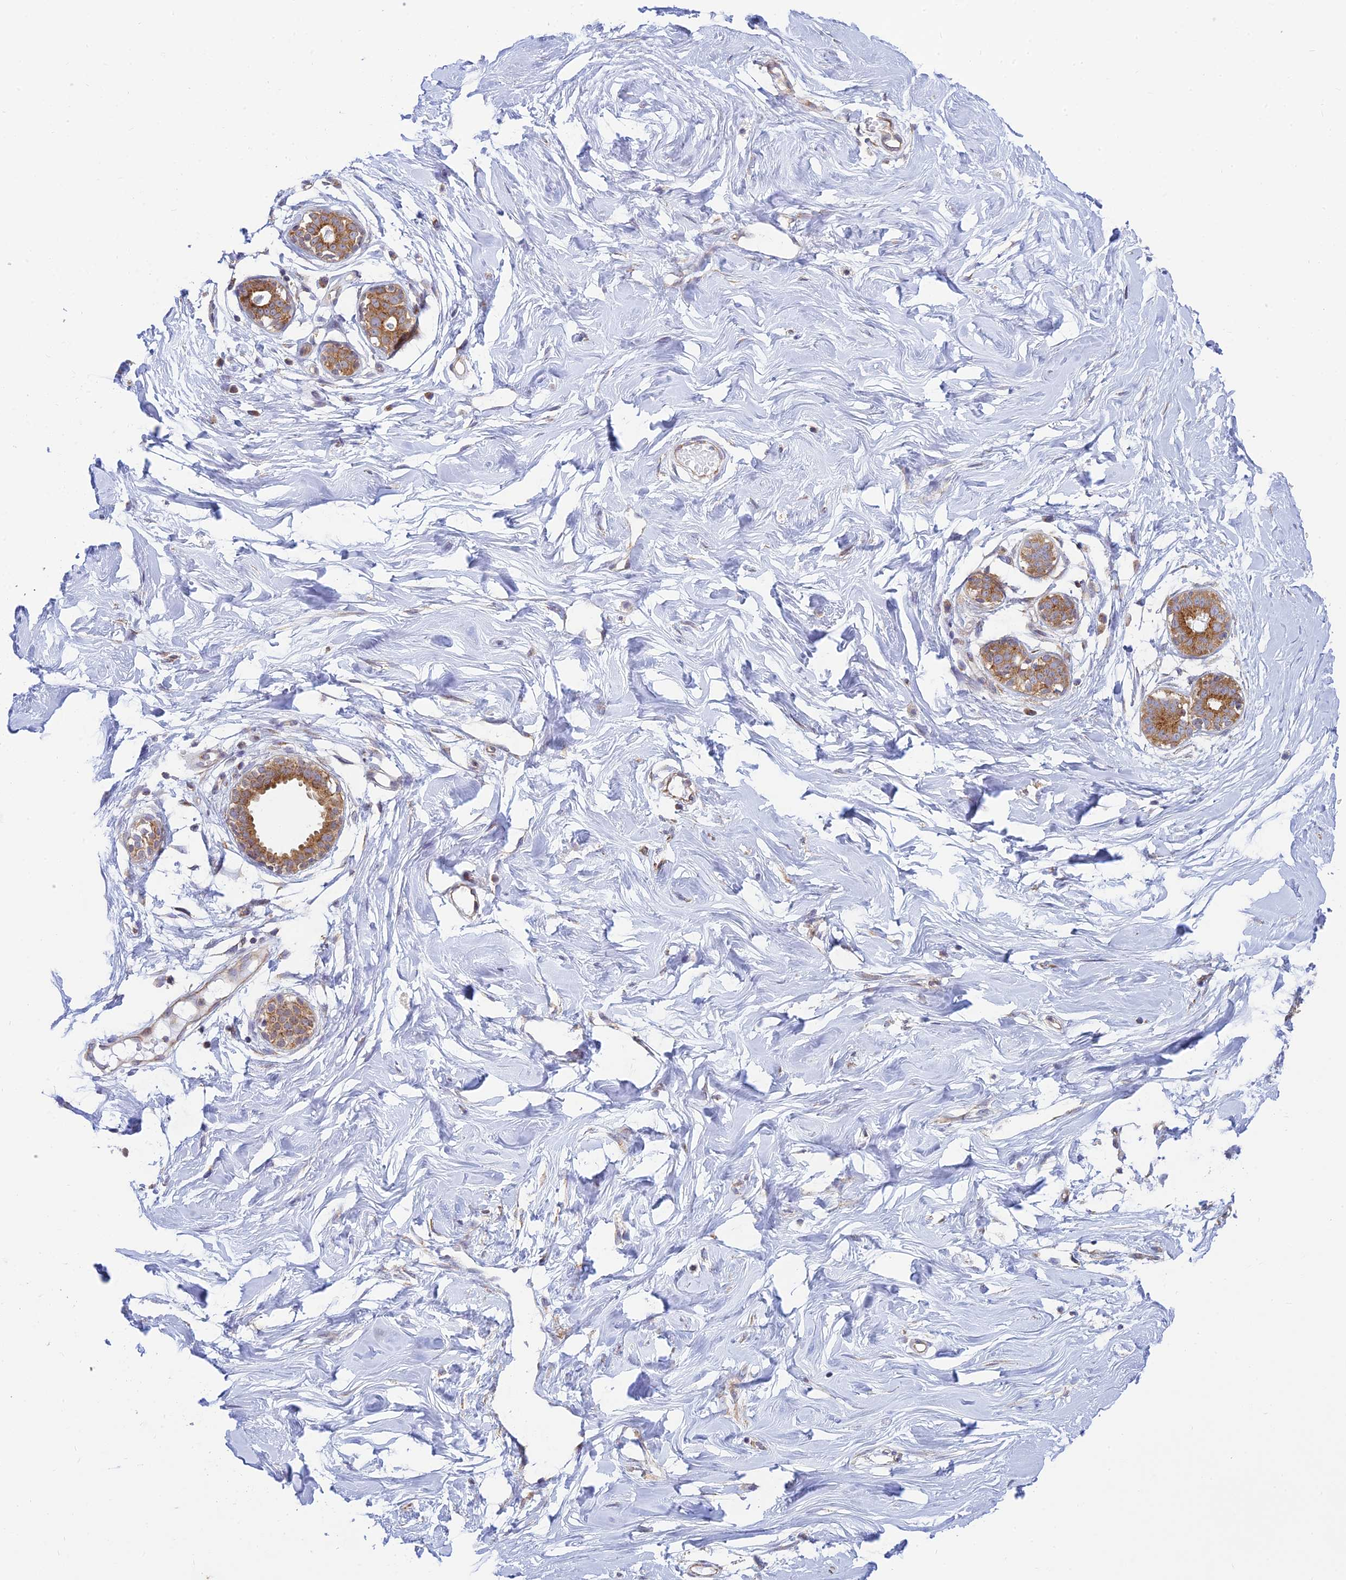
{"staining": {"intensity": "negative", "quantity": "none", "location": "none"}, "tissue": "breast", "cell_type": "Adipocytes", "image_type": "normal", "snomed": [{"axis": "morphology", "description": "Normal tissue, NOS"}, {"axis": "morphology", "description": "Adenoma, NOS"}, {"axis": "topography", "description": "Breast"}], "caption": "Adipocytes are negative for brown protein staining in unremarkable breast. (Brightfield microscopy of DAB IHC at high magnification).", "gene": "HOOK2", "patient": {"sex": "female", "age": 23}}